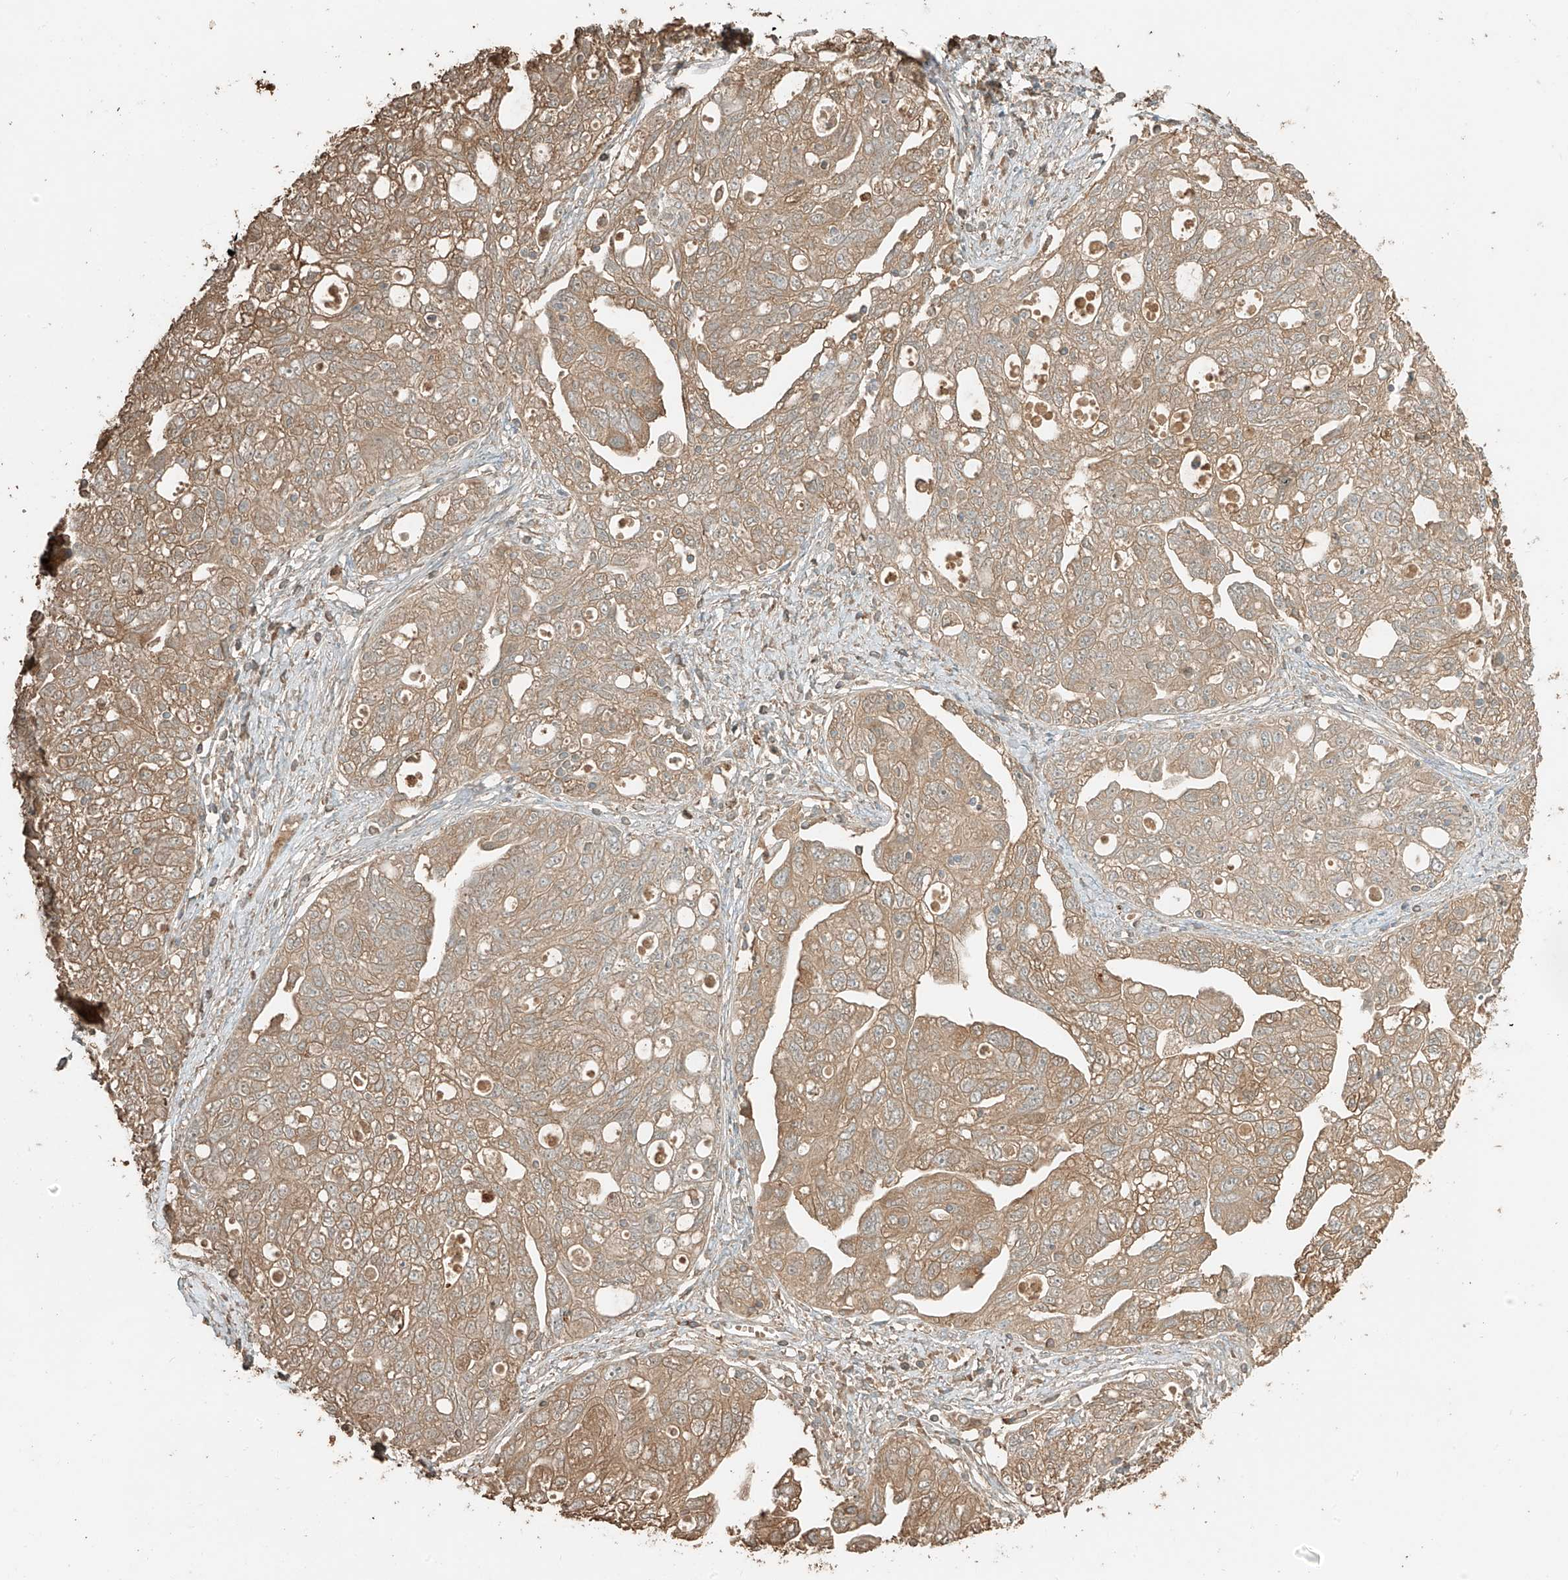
{"staining": {"intensity": "moderate", "quantity": ">75%", "location": "cytoplasmic/membranous"}, "tissue": "ovarian cancer", "cell_type": "Tumor cells", "image_type": "cancer", "snomed": [{"axis": "morphology", "description": "Carcinoma, NOS"}, {"axis": "morphology", "description": "Cystadenocarcinoma, serous, NOS"}, {"axis": "topography", "description": "Ovary"}], "caption": "Ovarian carcinoma stained for a protein displays moderate cytoplasmic/membranous positivity in tumor cells. The protein of interest is shown in brown color, while the nuclei are stained blue.", "gene": "RFTN2", "patient": {"sex": "female", "age": 69}}